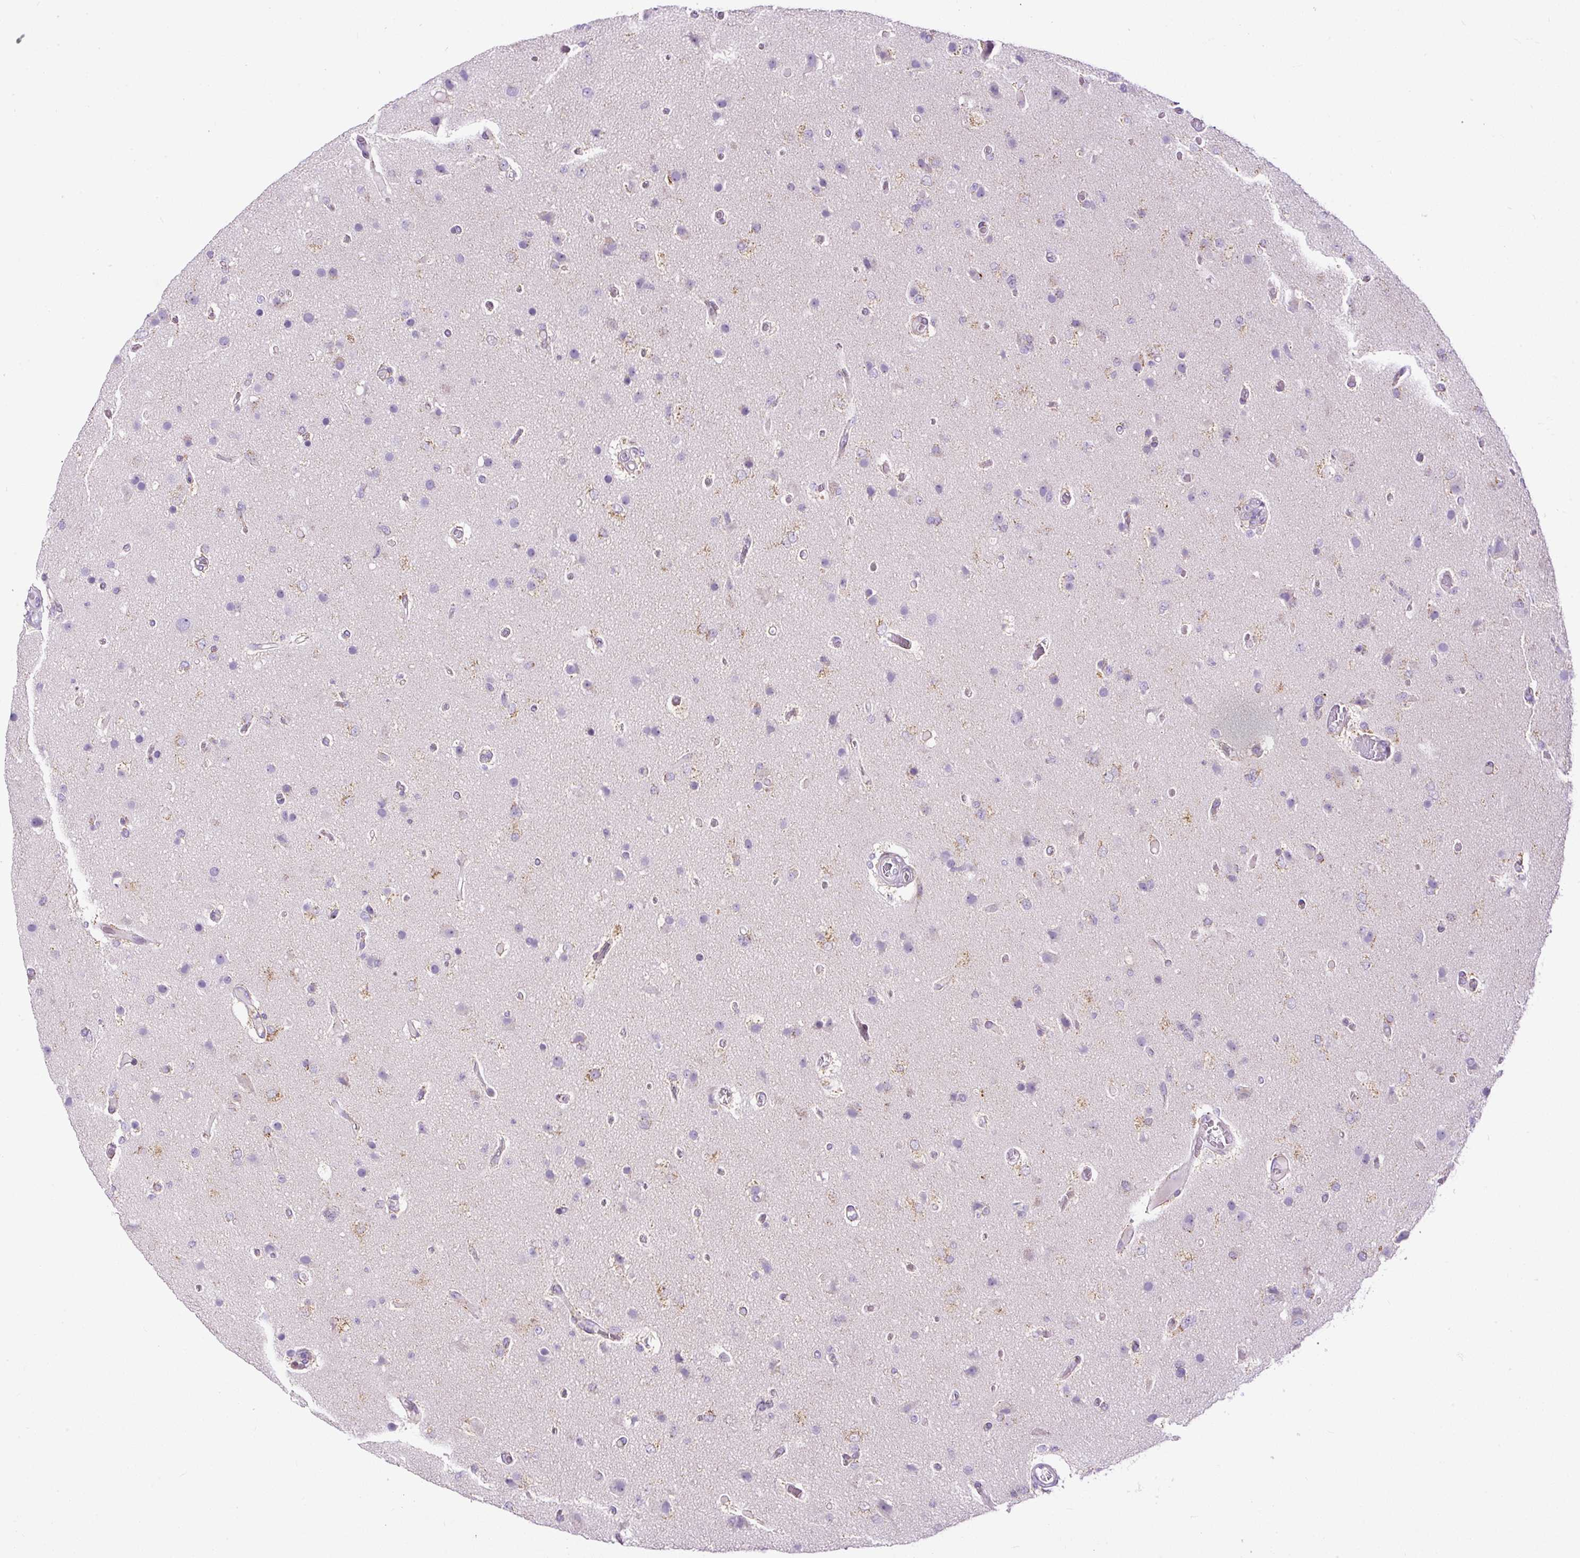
{"staining": {"intensity": "weak", "quantity": "25%-75%", "location": "cytoplasmic/membranous"}, "tissue": "glioma", "cell_type": "Tumor cells", "image_type": "cancer", "snomed": [{"axis": "morphology", "description": "Glioma, malignant, High grade"}, {"axis": "topography", "description": "Brain"}], "caption": "This image displays IHC staining of malignant glioma (high-grade), with low weak cytoplasmic/membranous expression in about 25%-75% of tumor cells.", "gene": "FMC1", "patient": {"sex": "female", "age": 74}}